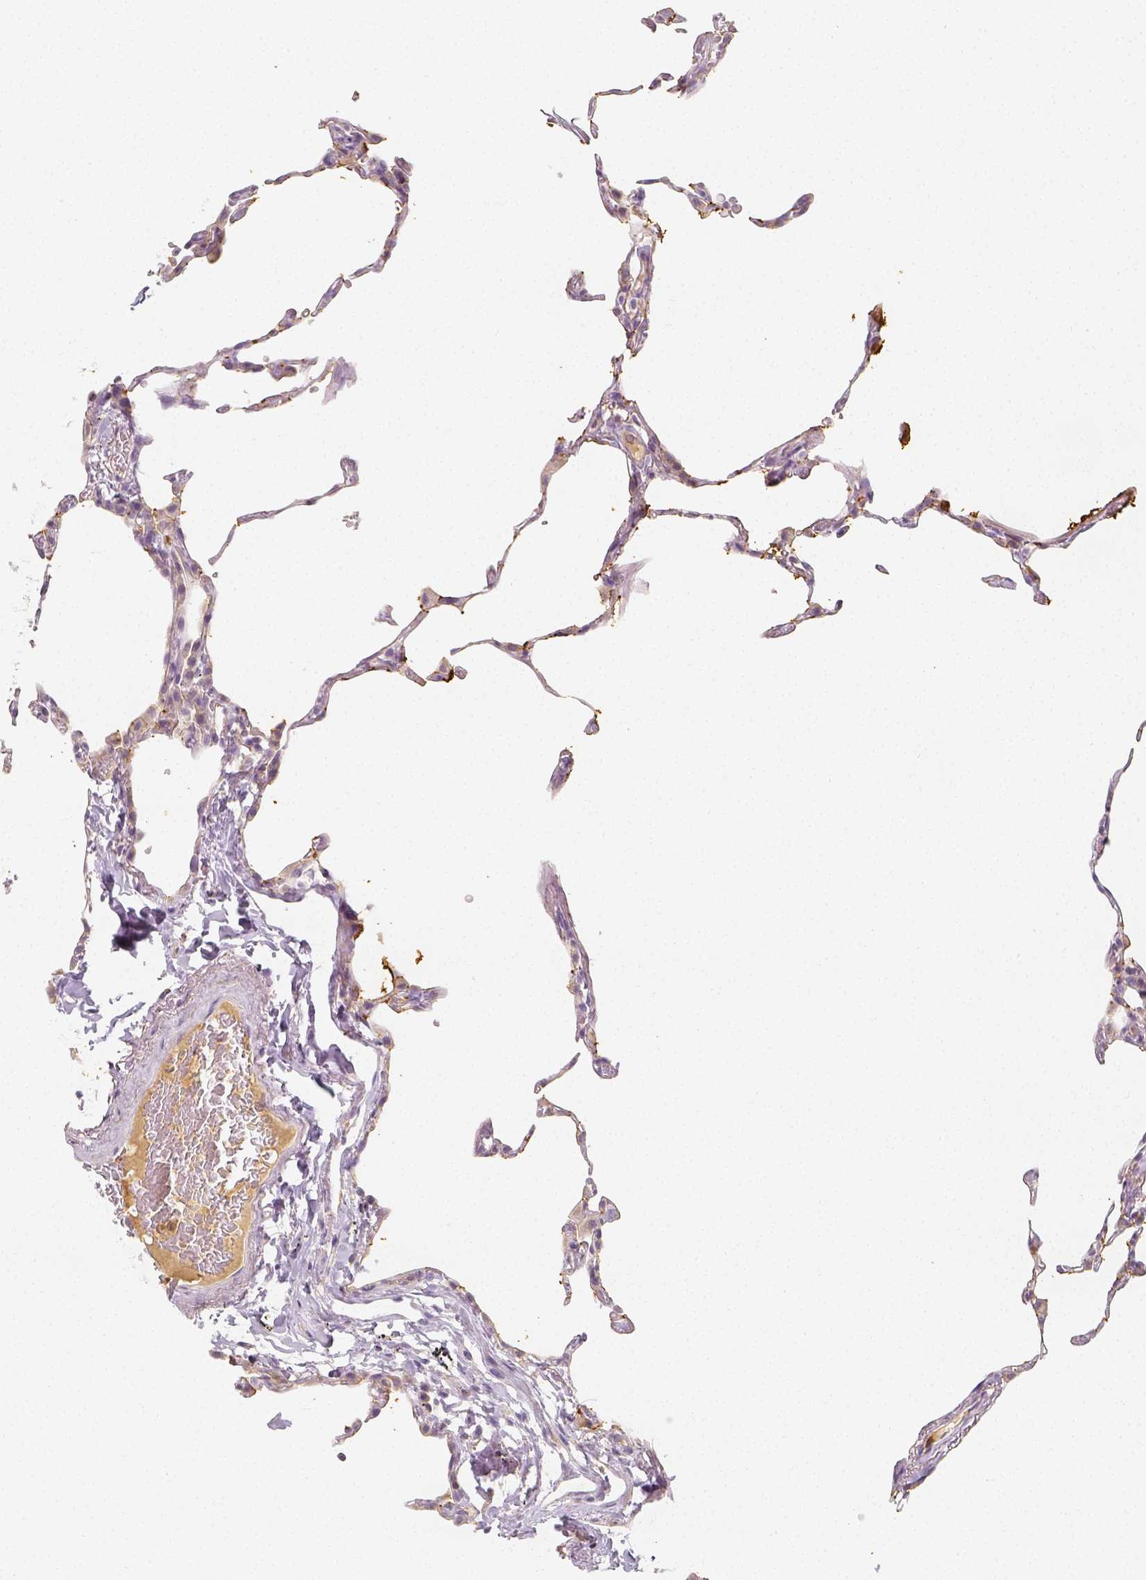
{"staining": {"intensity": "weak", "quantity": ">75%", "location": "cytoplasmic/membranous"}, "tissue": "lung", "cell_type": "Alveolar cells", "image_type": "normal", "snomed": [{"axis": "morphology", "description": "Normal tissue, NOS"}, {"axis": "topography", "description": "Lung"}], "caption": "Immunohistochemical staining of unremarkable human lung reveals weak cytoplasmic/membranous protein positivity in approximately >75% of alveolar cells.", "gene": "PTPRJ", "patient": {"sex": "female", "age": 57}}